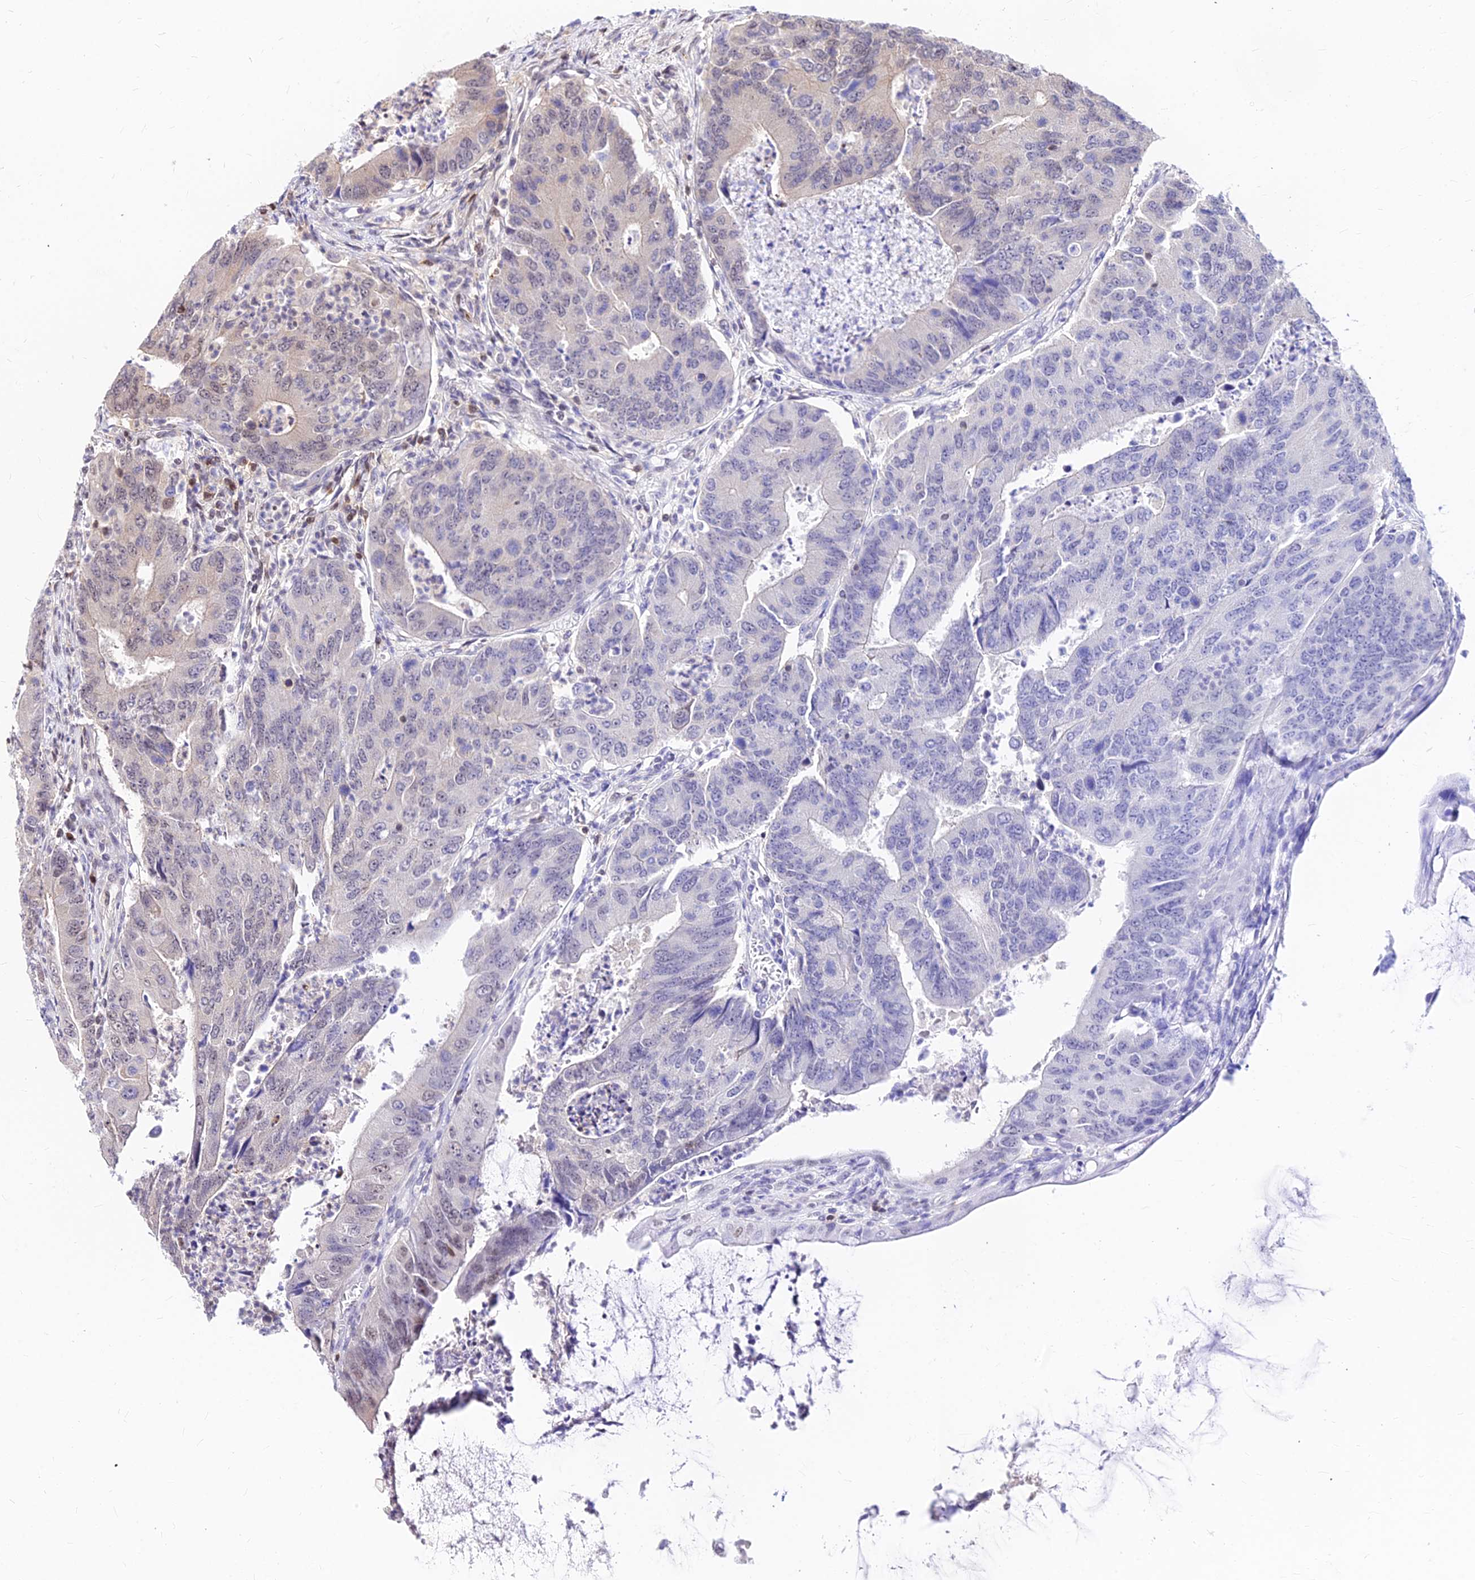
{"staining": {"intensity": "negative", "quantity": "none", "location": "none"}, "tissue": "colorectal cancer", "cell_type": "Tumor cells", "image_type": "cancer", "snomed": [{"axis": "morphology", "description": "Adenocarcinoma, NOS"}, {"axis": "topography", "description": "Colon"}], "caption": "Colorectal adenocarcinoma was stained to show a protein in brown. There is no significant staining in tumor cells.", "gene": "PAXX", "patient": {"sex": "female", "age": 67}}